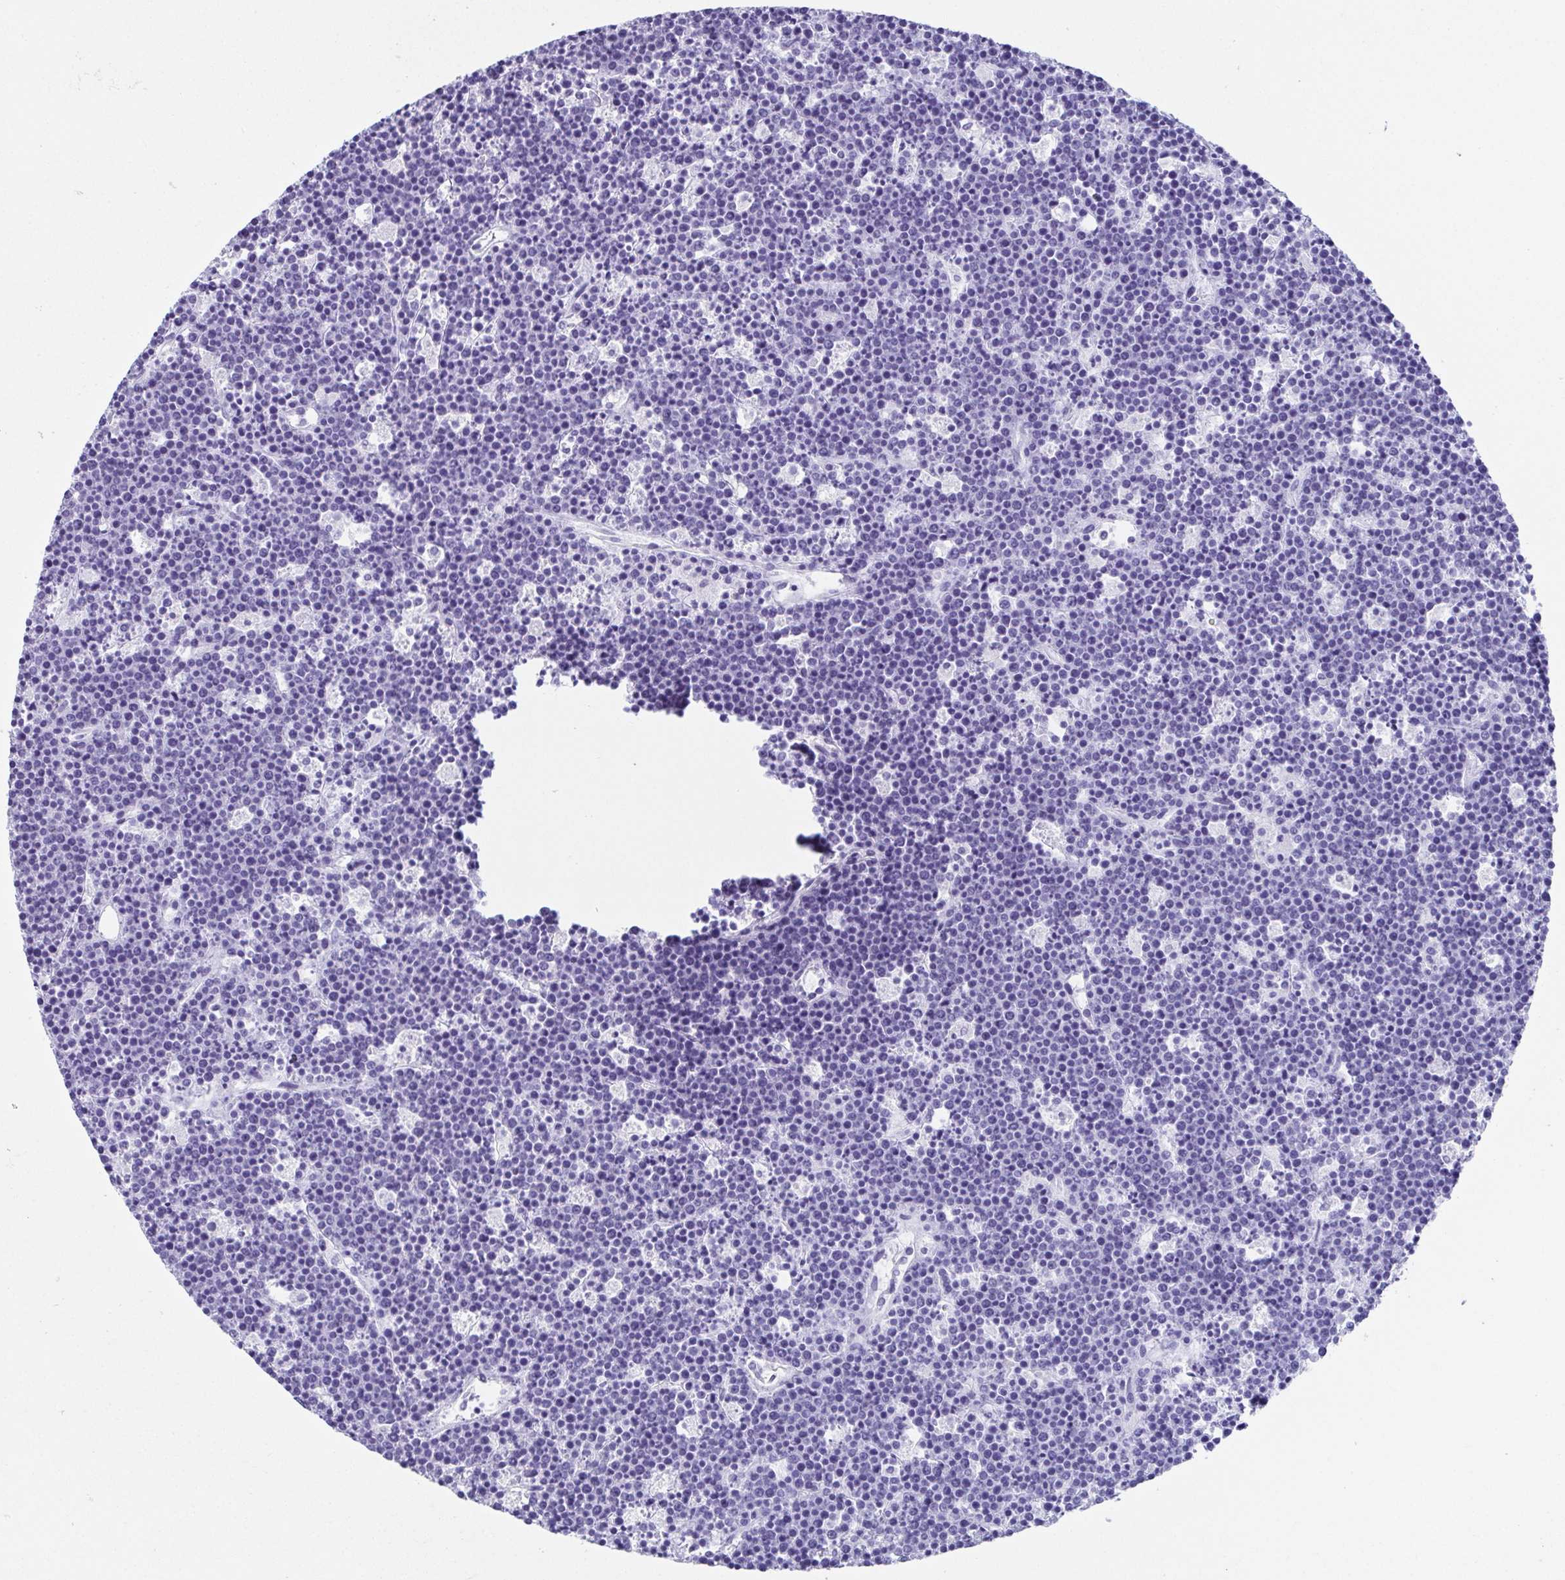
{"staining": {"intensity": "negative", "quantity": "none", "location": "none"}, "tissue": "lymphoma", "cell_type": "Tumor cells", "image_type": "cancer", "snomed": [{"axis": "morphology", "description": "Malignant lymphoma, non-Hodgkin's type, High grade"}, {"axis": "topography", "description": "Ovary"}], "caption": "Photomicrograph shows no significant protein staining in tumor cells of malignant lymphoma, non-Hodgkin's type (high-grade). (DAB (3,3'-diaminobenzidine) IHC with hematoxylin counter stain).", "gene": "ESX1", "patient": {"sex": "female", "age": 56}}